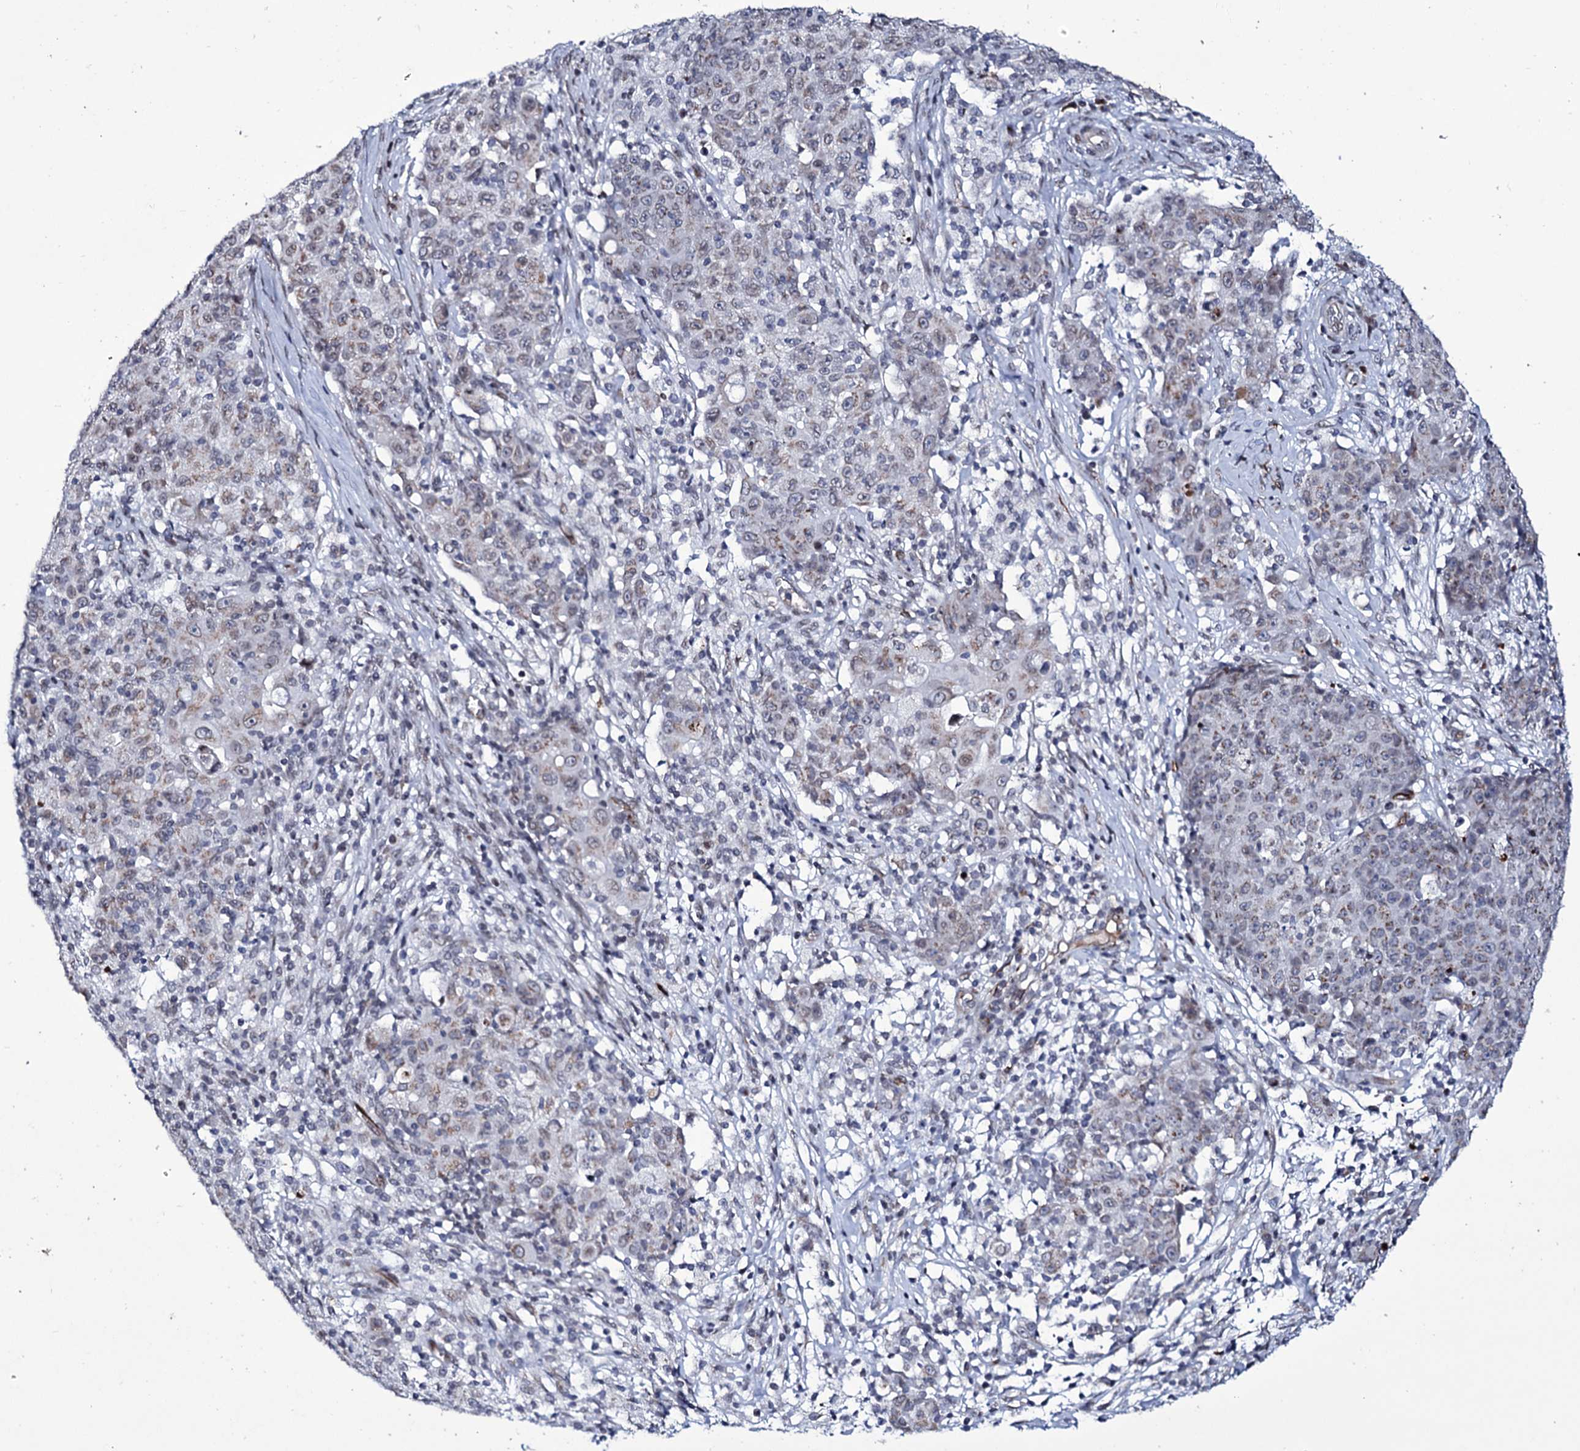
{"staining": {"intensity": "weak", "quantity": "<25%", "location": "cytoplasmic/membranous,nuclear"}, "tissue": "ovarian cancer", "cell_type": "Tumor cells", "image_type": "cancer", "snomed": [{"axis": "morphology", "description": "Carcinoma, endometroid"}, {"axis": "topography", "description": "Ovary"}], "caption": "High power microscopy micrograph of an immunohistochemistry (IHC) histopathology image of ovarian endometroid carcinoma, revealing no significant positivity in tumor cells. Brightfield microscopy of IHC stained with DAB (3,3'-diaminobenzidine) (brown) and hematoxylin (blue), captured at high magnification.", "gene": "ZC3H12C", "patient": {"sex": "female", "age": 42}}